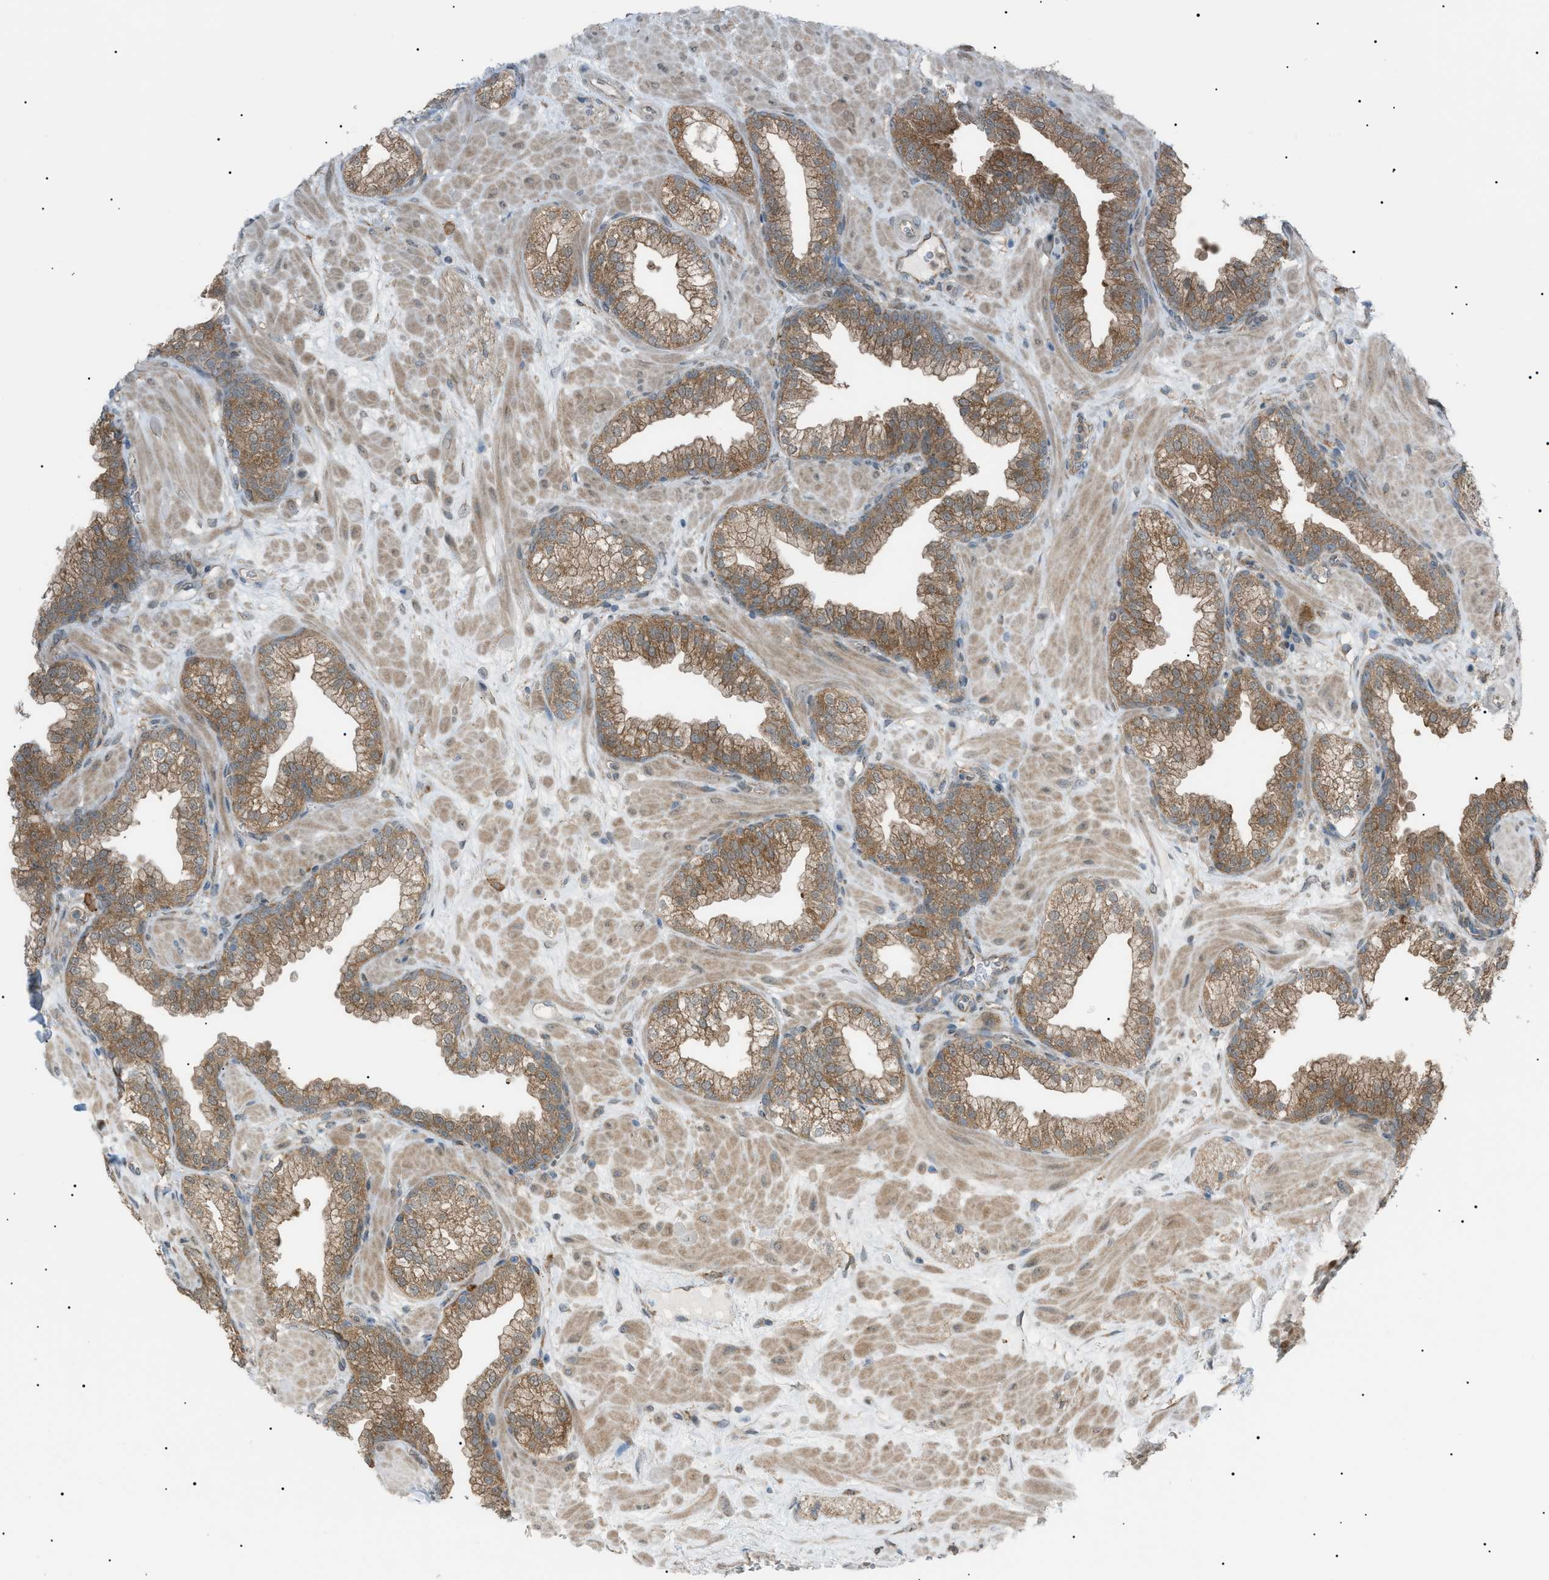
{"staining": {"intensity": "moderate", "quantity": ">75%", "location": "cytoplasmic/membranous"}, "tissue": "prostate", "cell_type": "Glandular cells", "image_type": "normal", "snomed": [{"axis": "morphology", "description": "Normal tissue, NOS"}, {"axis": "morphology", "description": "Urothelial carcinoma, Low grade"}, {"axis": "topography", "description": "Urinary bladder"}, {"axis": "topography", "description": "Prostate"}], "caption": "The histopathology image reveals immunohistochemical staining of unremarkable prostate. There is moderate cytoplasmic/membranous positivity is identified in about >75% of glandular cells. The staining was performed using DAB (3,3'-diaminobenzidine), with brown indicating positive protein expression. Nuclei are stained blue with hematoxylin.", "gene": "LPIN2", "patient": {"sex": "male", "age": 60}}